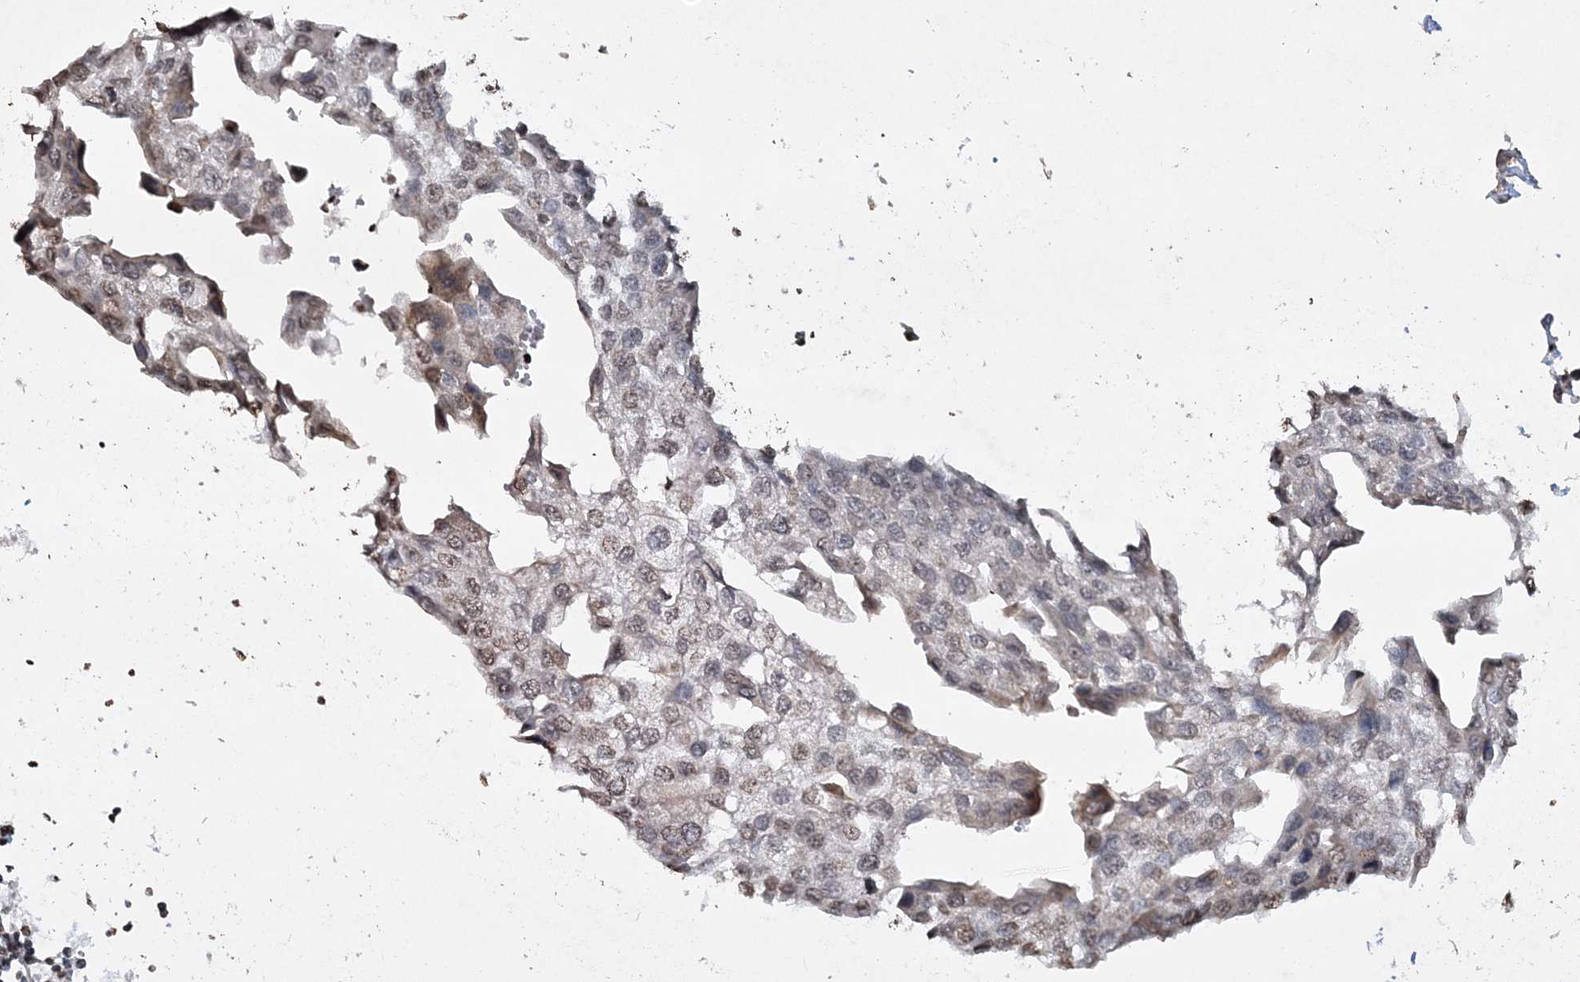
{"staining": {"intensity": "weak", "quantity": "<25%", "location": "nuclear"}, "tissue": "urothelial cancer", "cell_type": "Tumor cells", "image_type": "cancer", "snomed": [{"axis": "morphology", "description": "Urothelial carcinoma, High grade"}, {"axis": "topography", "description": "Urinary bladder"}], "caption": "DAB immunohistochemical staining of human high-grade urothelial carcinoma exhibits no significant staining in tumor cells.", "gene": "TTC7A", "patient": {"sex": "male", "age": 64}}